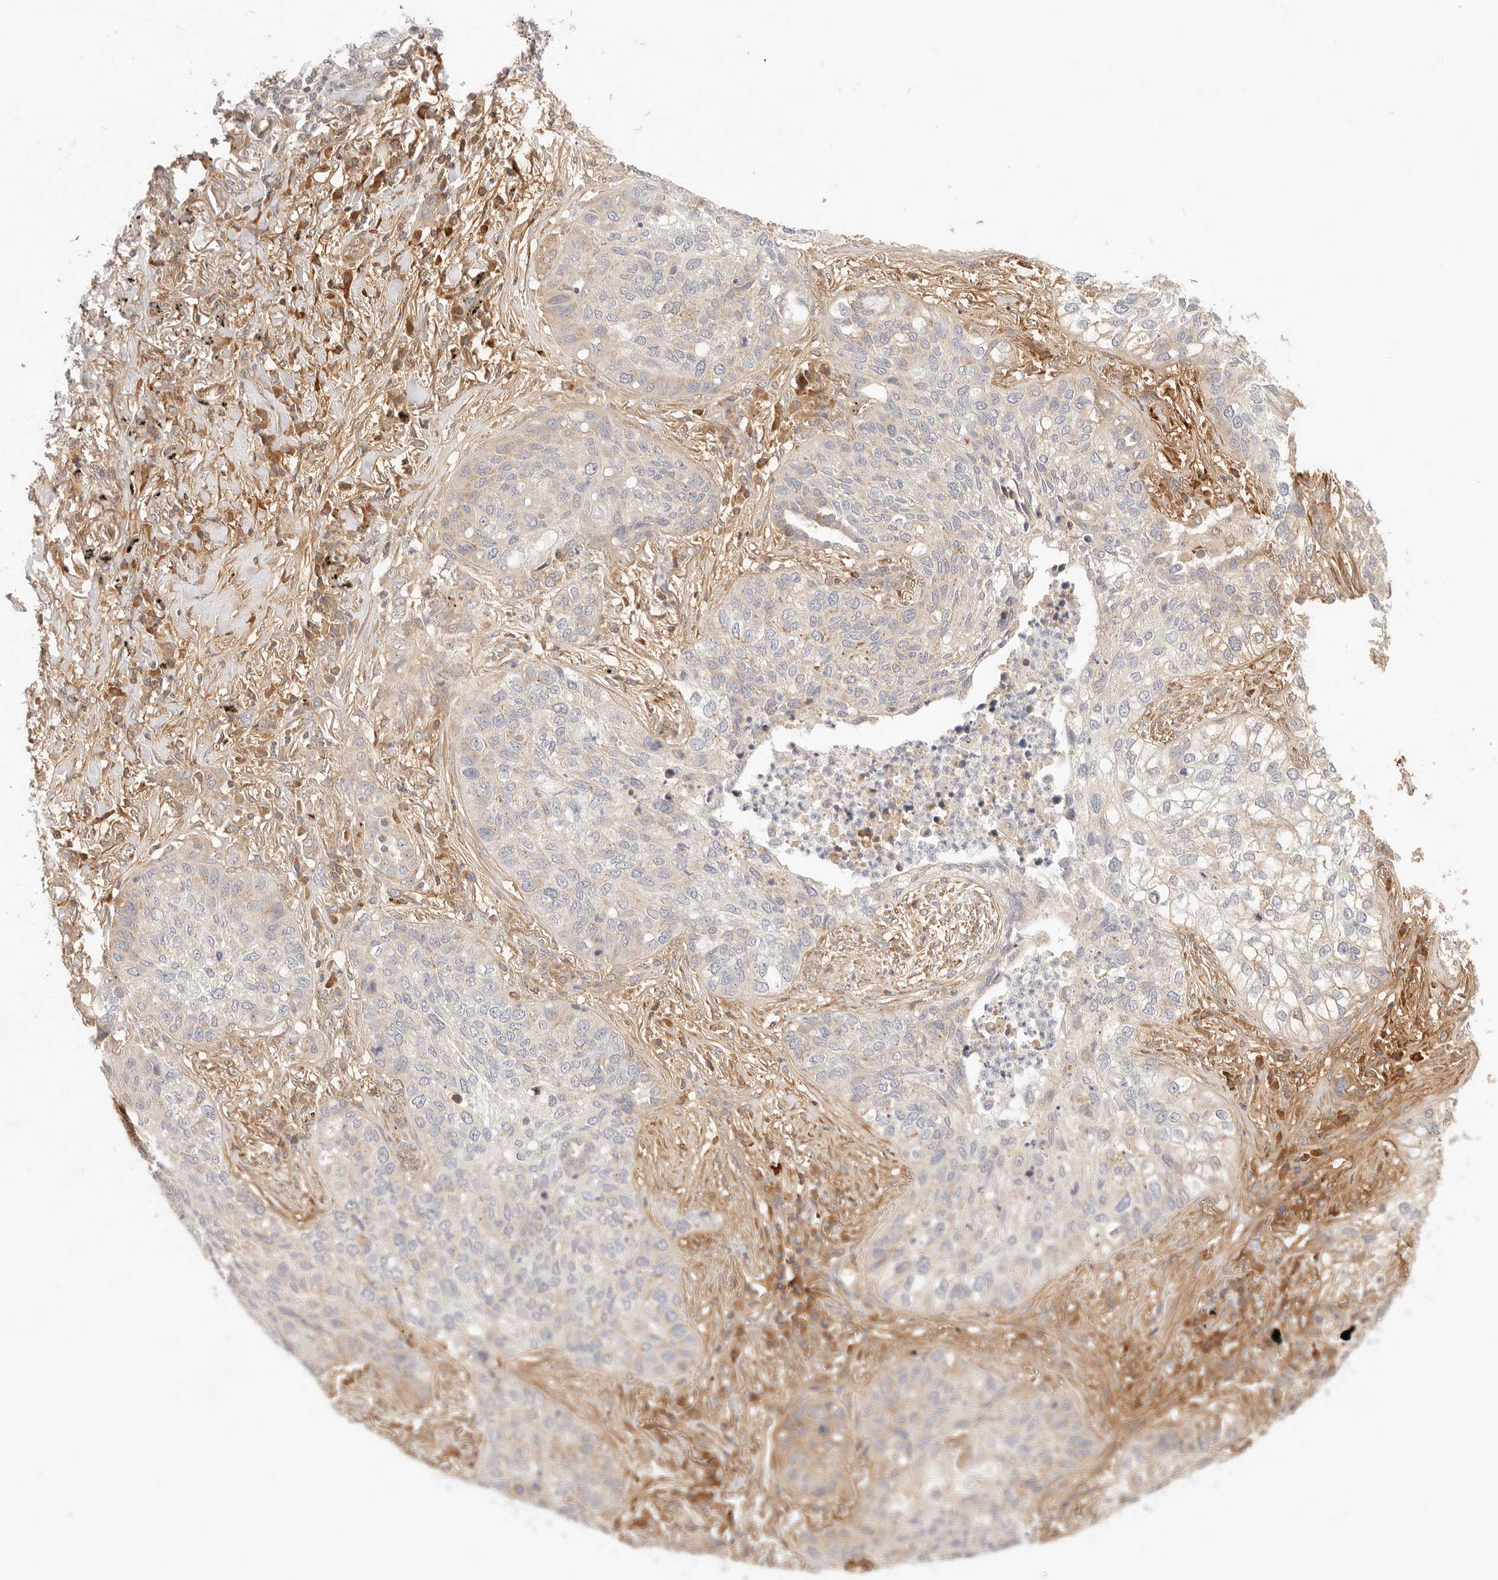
{"staining": {"intensity": "negative", "quantity": "none", "location": "none"}, "tissue": "lung cancer", "cell_type": "Tumor cells", "image_type": "cancer", "snomed": [{"axis": "morphology", "description": "Squamous cell carcinoma, NOS"}, {"axis": "topography", "description": "Lung"}], "caption": "IHC photomicrograph of neoplastic tissue: human squamous cell carcinoma (lung) stained with DAB demonstrates no significant protein expression in tumor cells.", "gene": "UBXN10", "patient": {"sex": "female", "age": 63}}